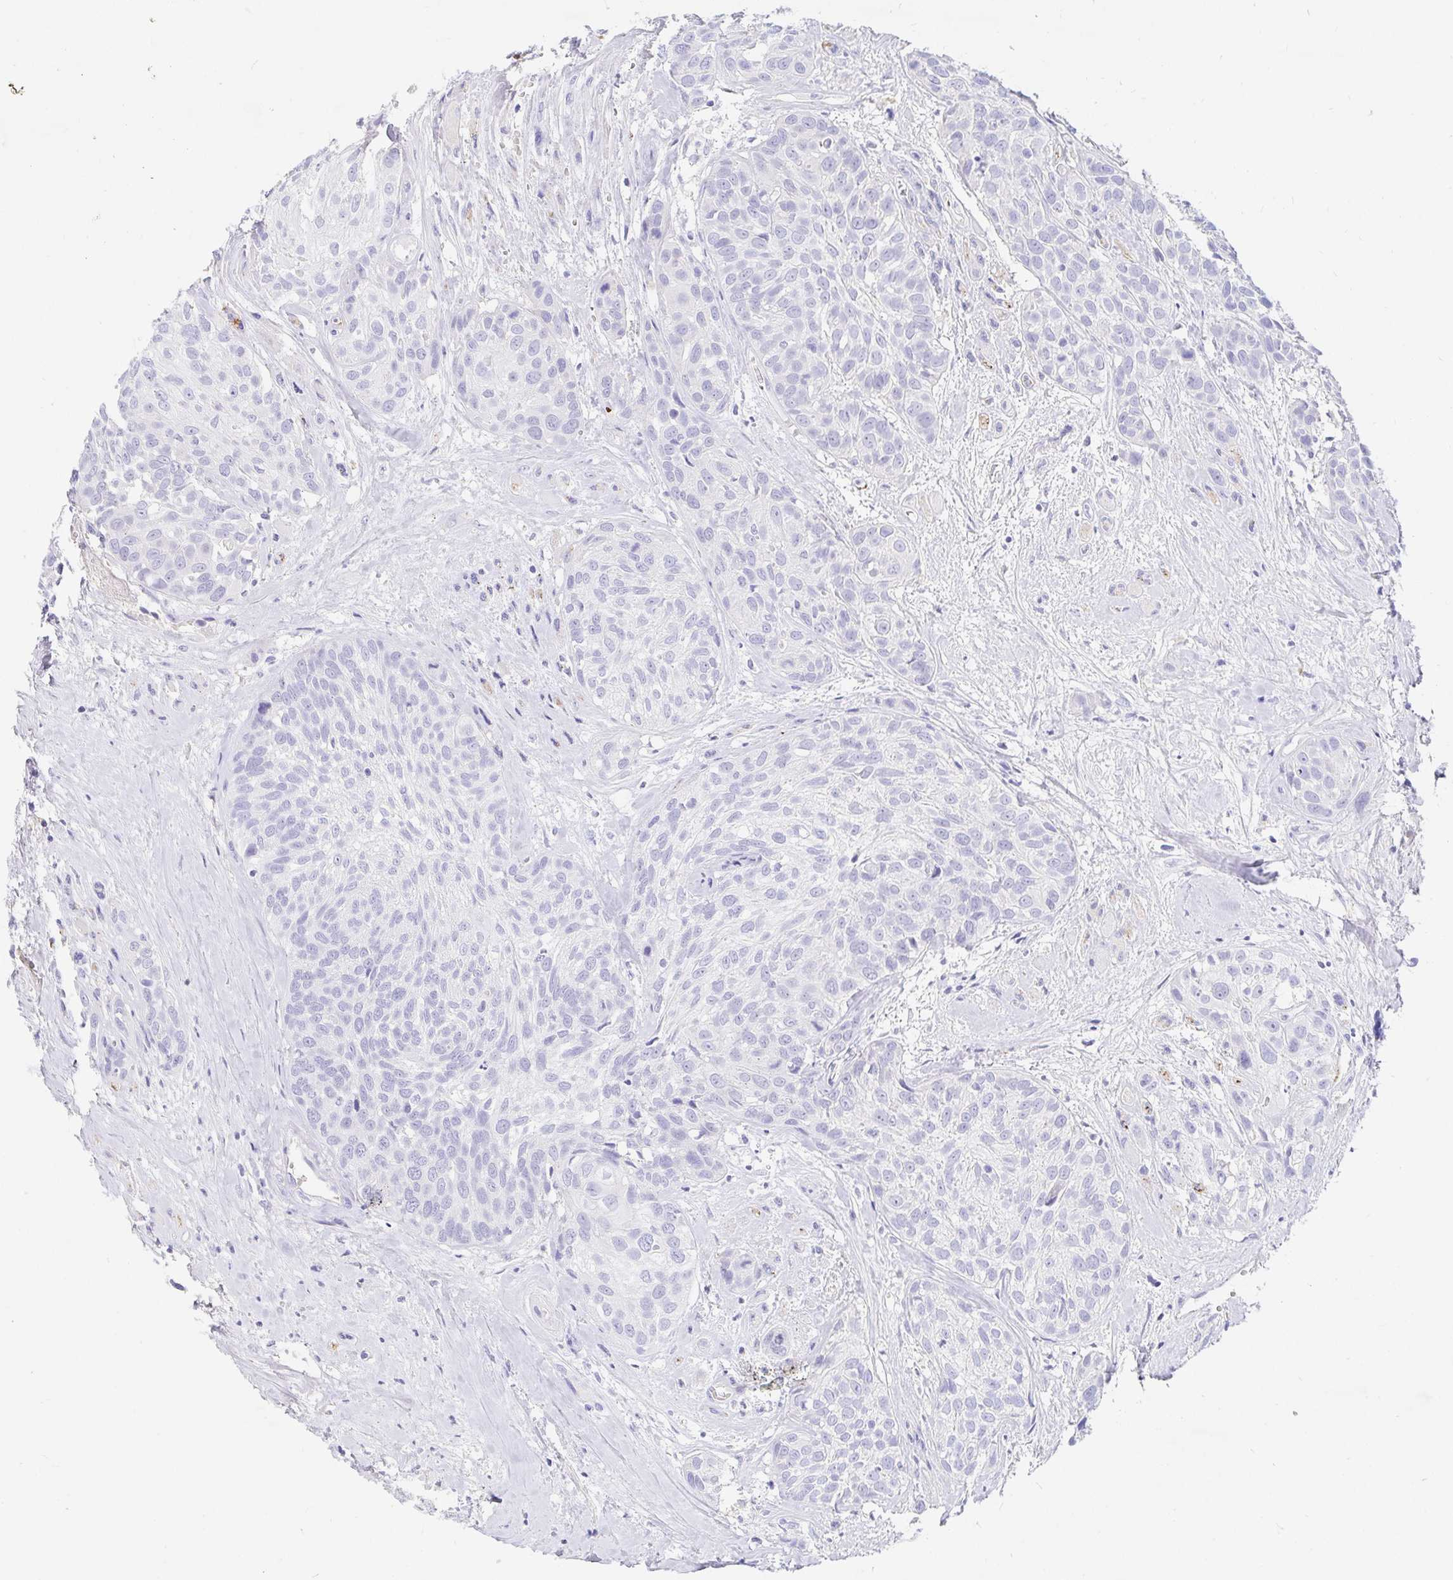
{"staining": {"intensity": "negative", "quantity": "none", "location": "none"}, "tissue": "head and neck cancer", "cell_type": "Tumor cells", "image_type": "cancer", "snomed": [{"axis": "morphology", "description": "Squamous cell carcinoma, NOS"}, {"axis": "topography", "description": "Head-Neck"}], "caption": "Immunohistochemical staining of human head and neck cancer (squamous cell carcinoma) reveals no significant staining in tumor cells.", "gene": "NR2E1", "patient": {"sex": "female", "age": 50}}